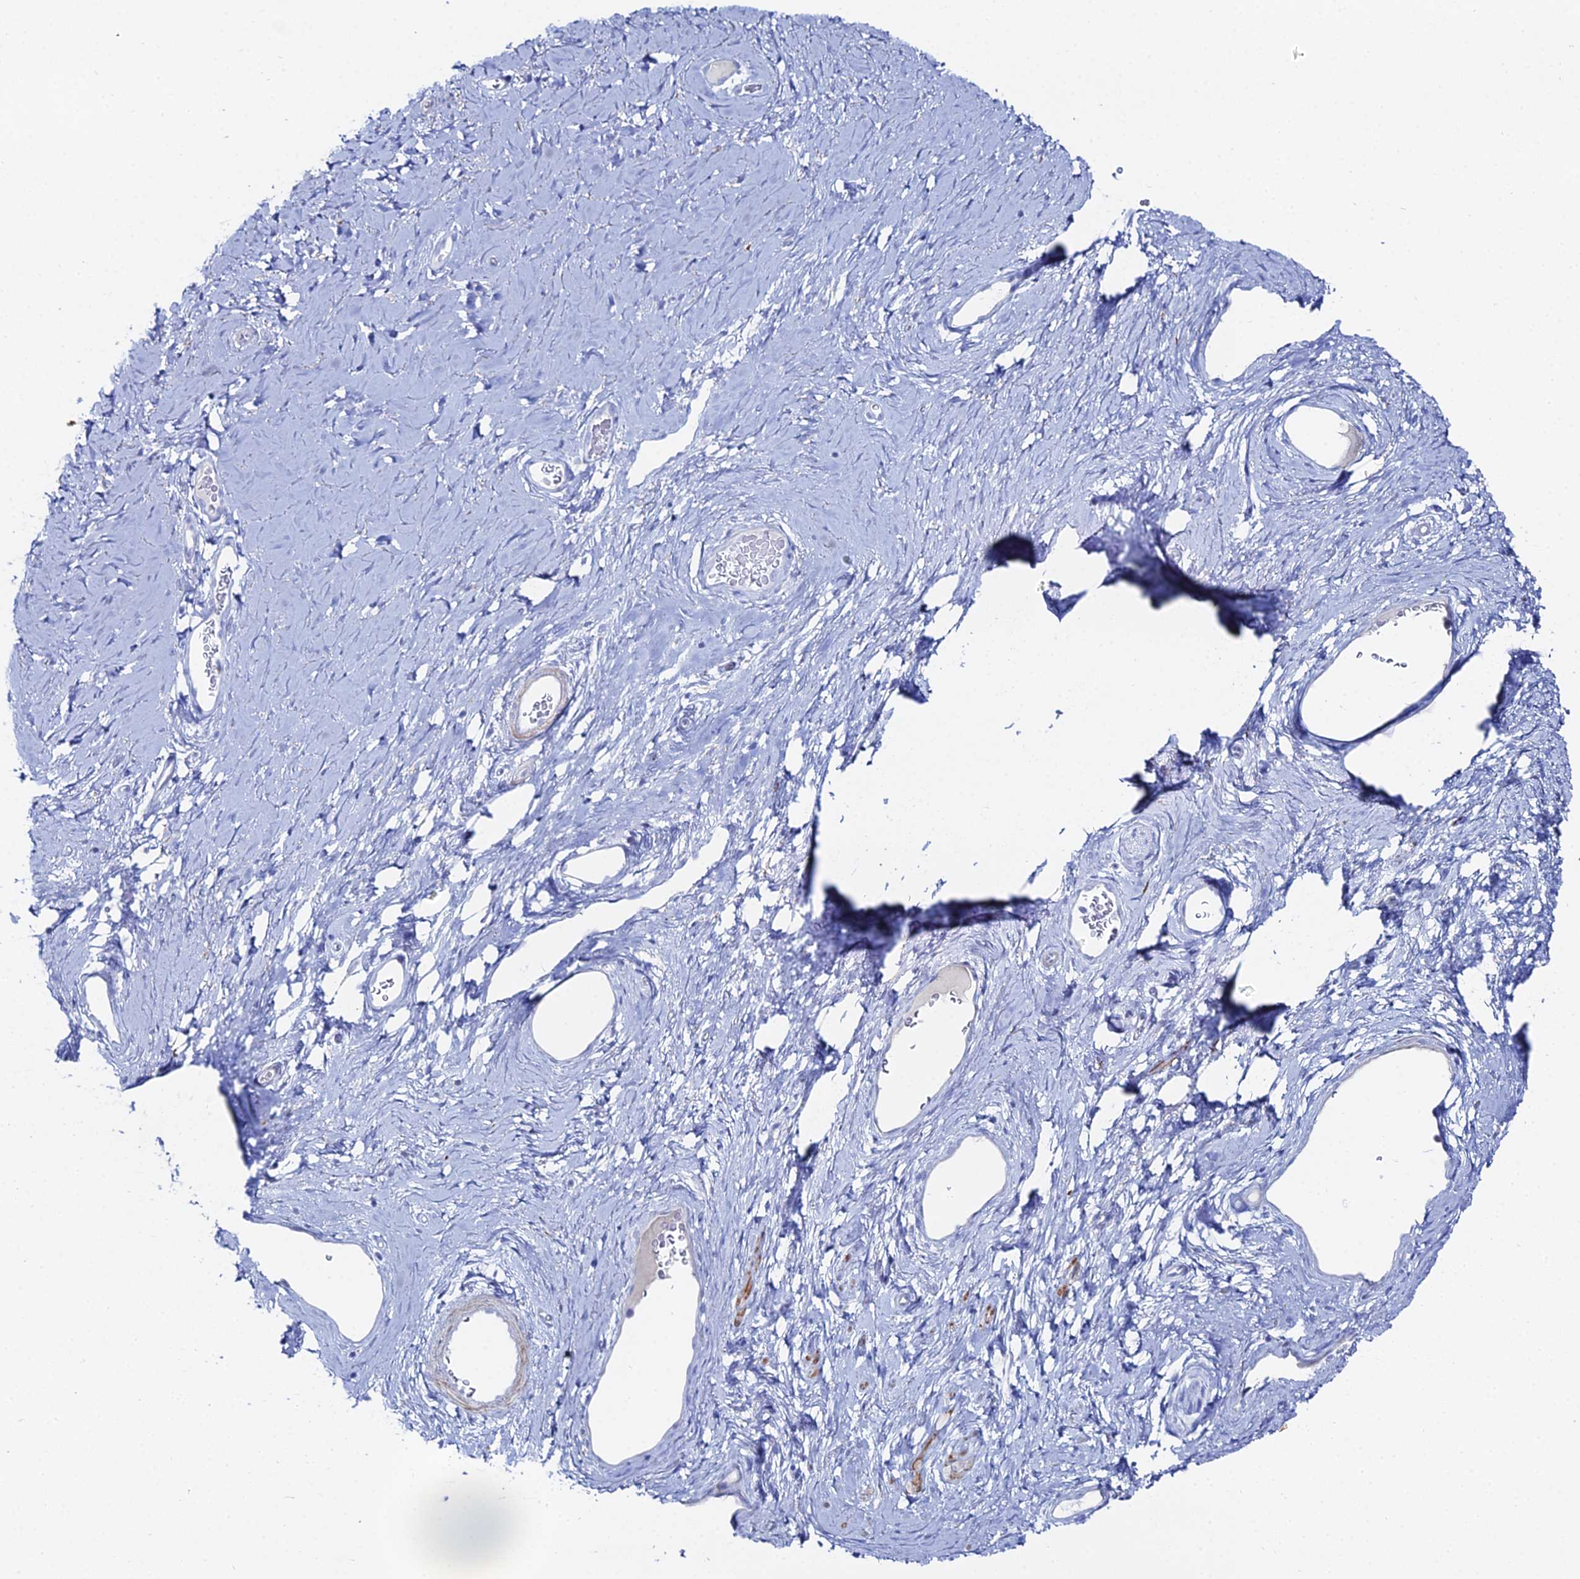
{"staining": {"intensity": "negative", "quantity": "none", "location": "none"}, "tissue": "adipose tissue", "cell_type": "Adipocytes", "image_type": "normal", "snomed": [{"axis": "morphology", "description": "Normal tissue, NOS"}, {"axis": "morphology", "description": "Adenocarcinoma, NOS"}, {"axis": "topography", "description": "Rectum"}, {"axis": "topography", "description": "Vagina"}, {"axis": "topography", "description": "Peripheral nerve tissue"}], "caption": "This histopathology image is of unremarkable adipose tissue stained with immunohistochemistry (IHC) to label a protein in brown with the nuclei are counter-stained blue. There is no positivity in adipocytes.", "gene": "DHX34", "patient": {"sex": "female", "age": 71}}